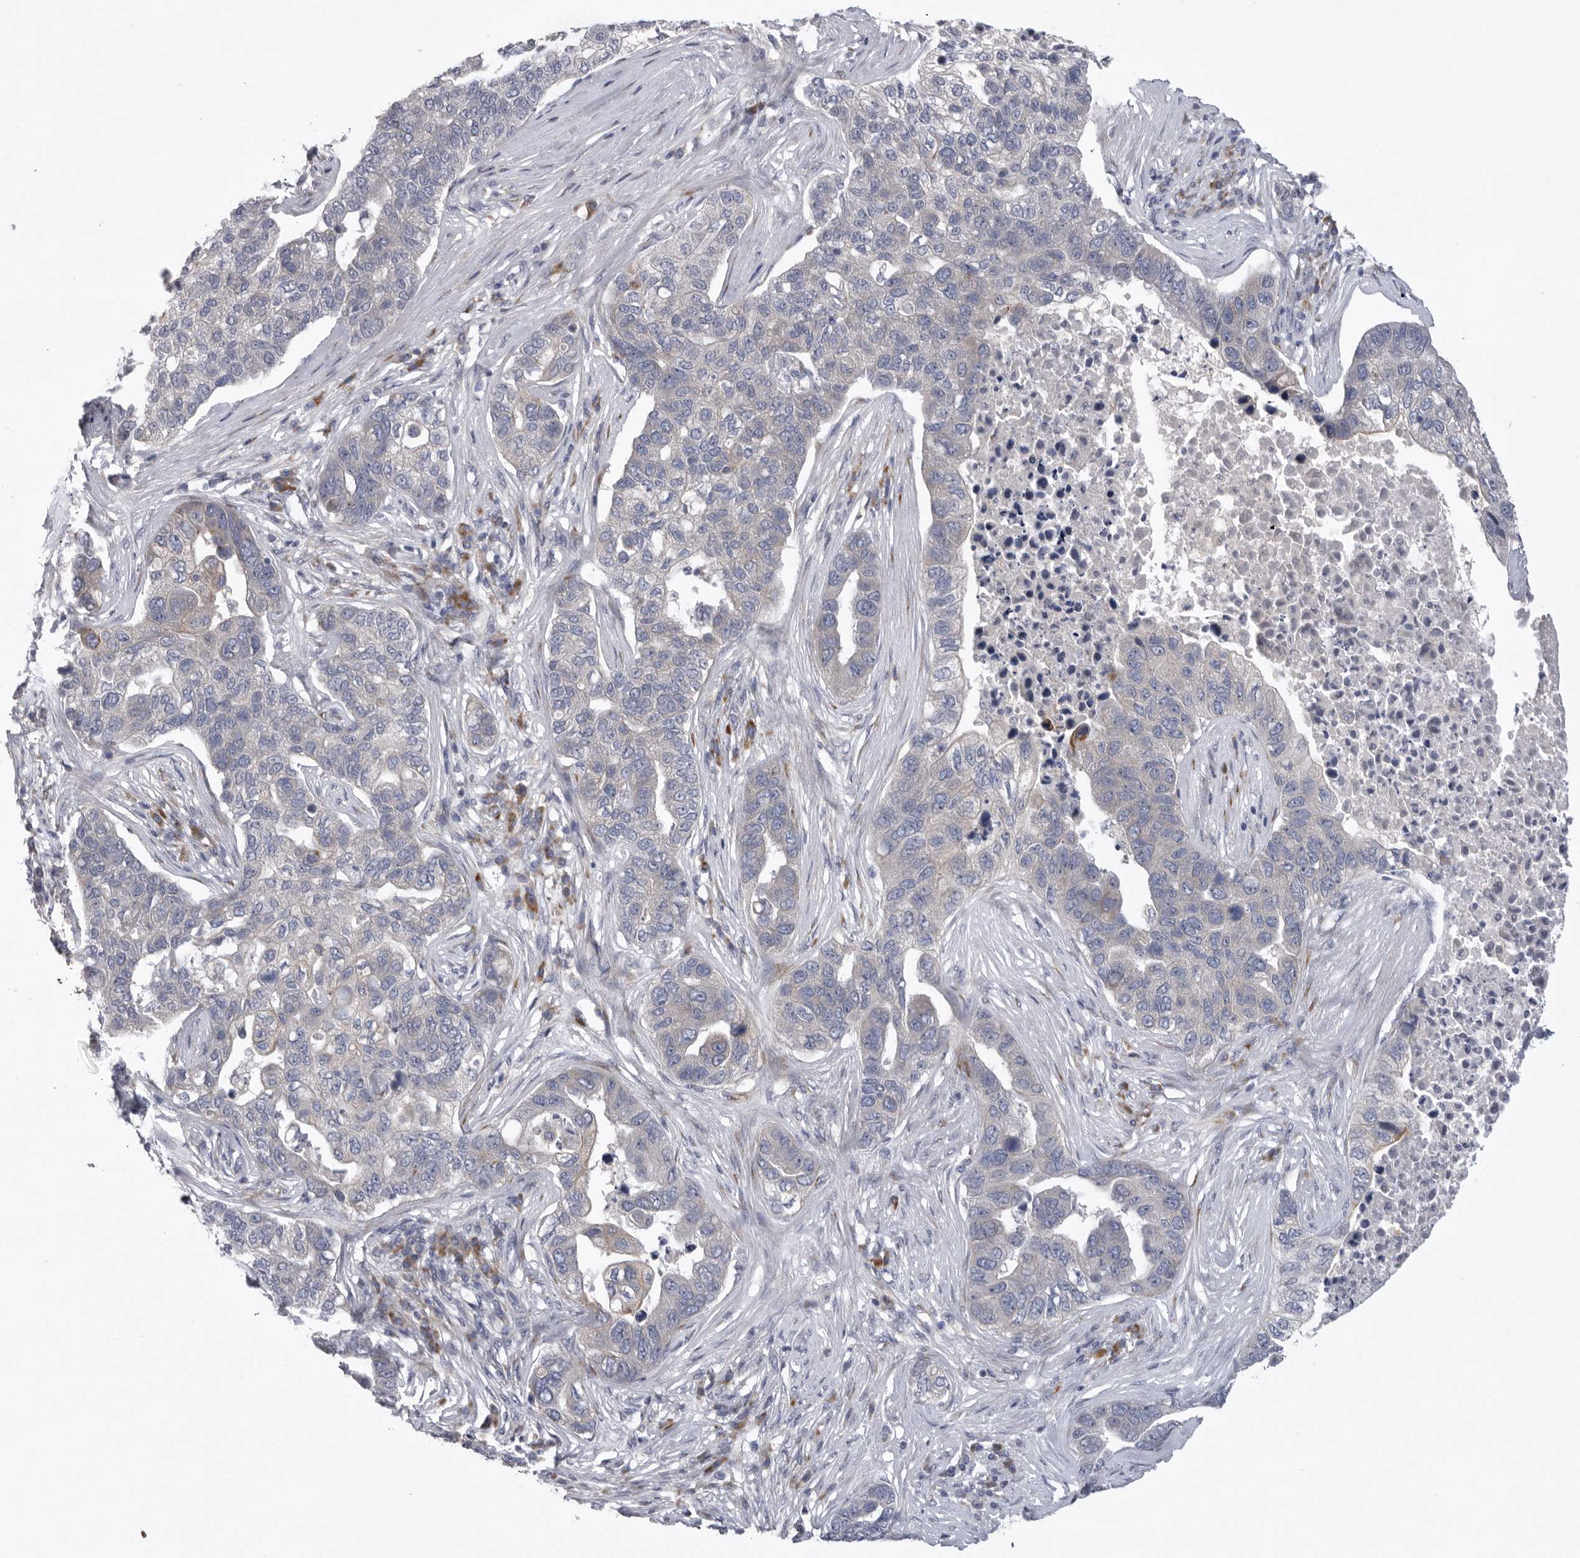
{"staining": {"intensity": "negative", "quantity": "none", "location": "none"}, "tissue": "pancreatic cancer", "cell_type": "Tumor cells", "image_type": "cancer", "snomed": [{"axis": "morphology", "description": "Adenocarcinoma, NOS"}, {"axis": "topography", "description": "Pancreas"}], "caption": "Immunohistochemical staining of adenocarcinoma (pancreatic) shows no significant staining in tumor cells. The staining is performed using DAB brown chromogen with nuclei counter-stained in using hematoxylin.", "gene": "USP24", "patient": {"sex": "female", "age": 61}}